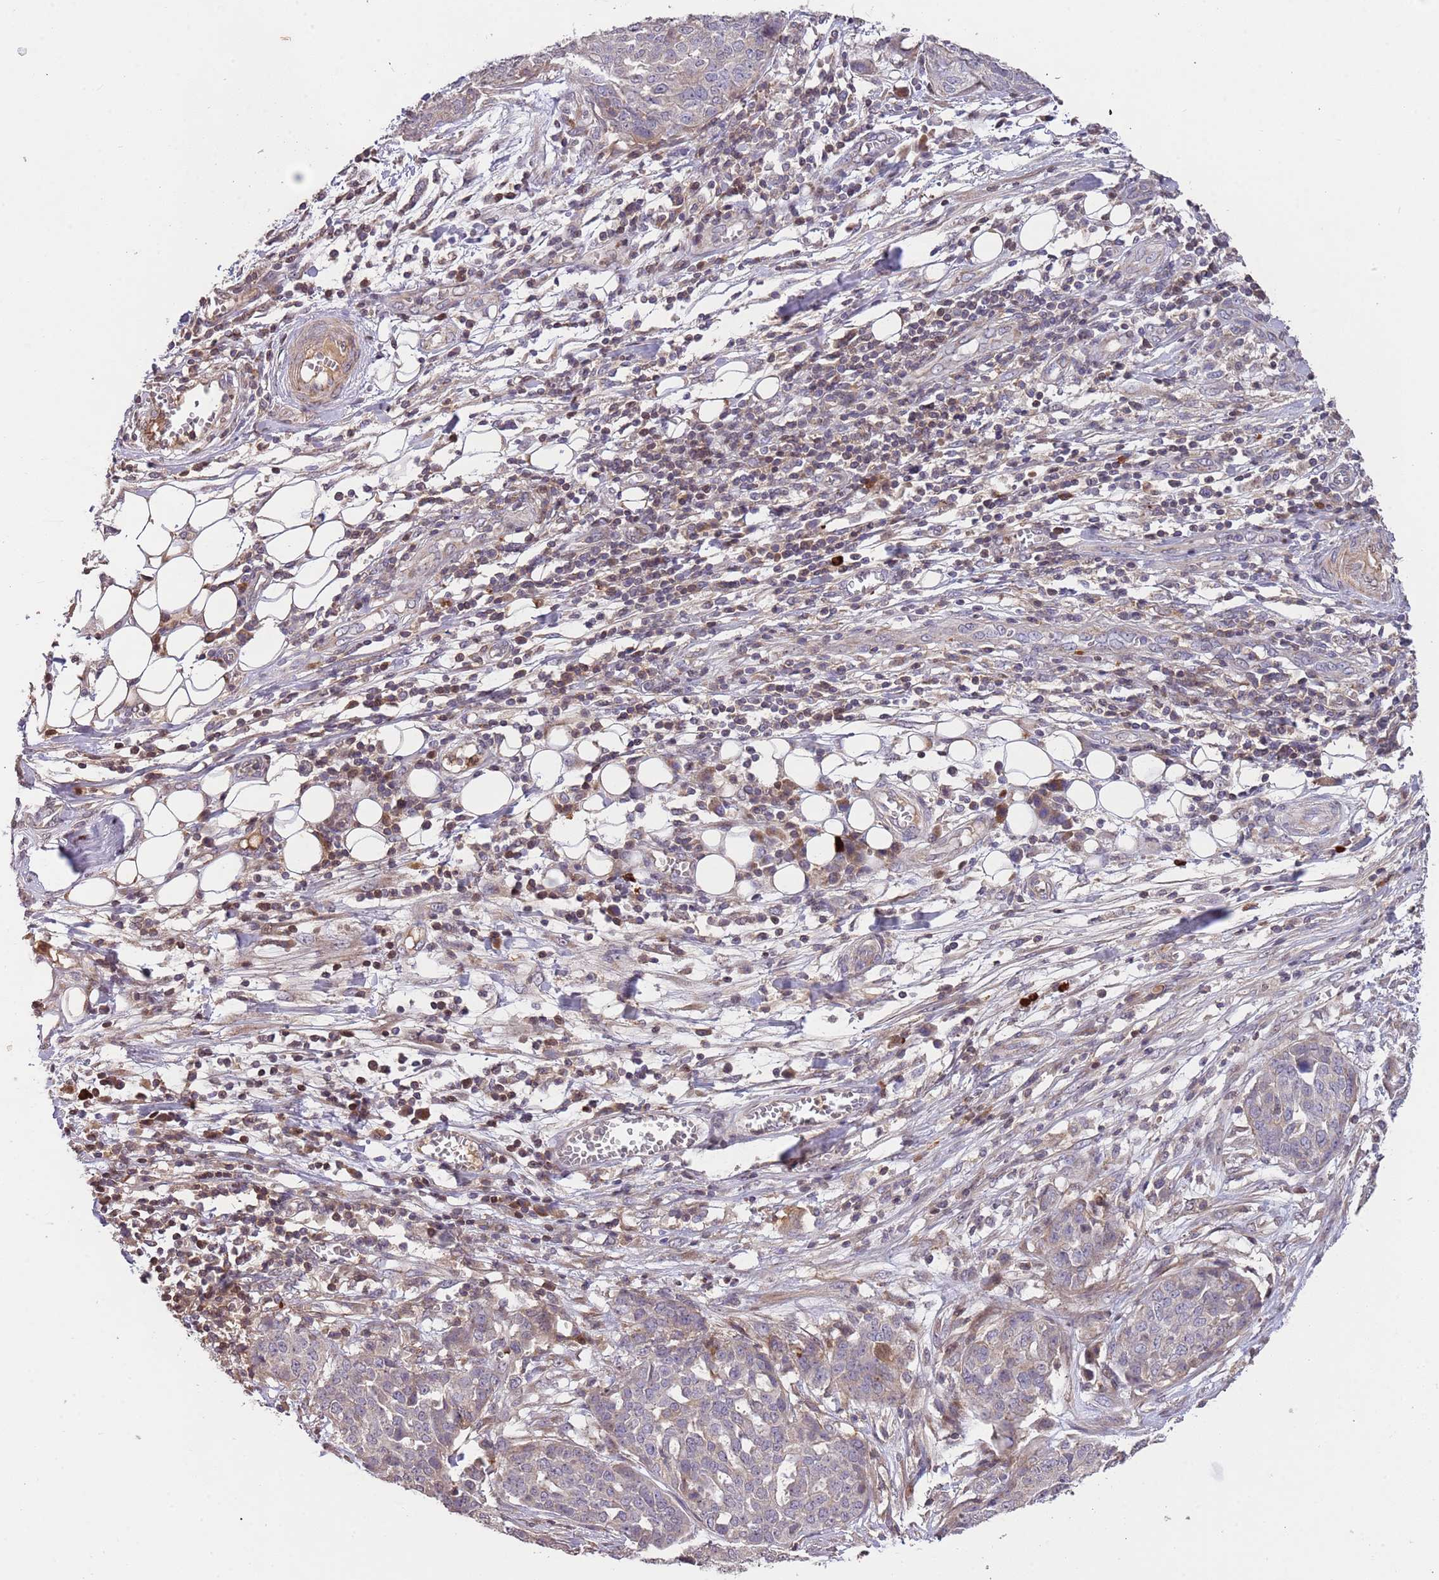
{"staining": {"intensity": "negative", "quantity": "none", "location": "none"}, "tissue": "ovarian cancer", "cell_type": "Tumor cells", "image_type": "cancer", "snomed": [{"axis": "morphology", "description": "Cystadenocarcinoma, serous, NOS"}, {"axis": "topography", "description": "Soft tissue"}, {"axis": "topography", "description": "Ovary"}], "caption": "Ovarian cancer (serous cystadenocarcinoma) was stained to show a protein in brown. There is no significant staining in tumor cells.", "gene": "SLC16A4", "patient": {"sex": "female", "age": 57}}